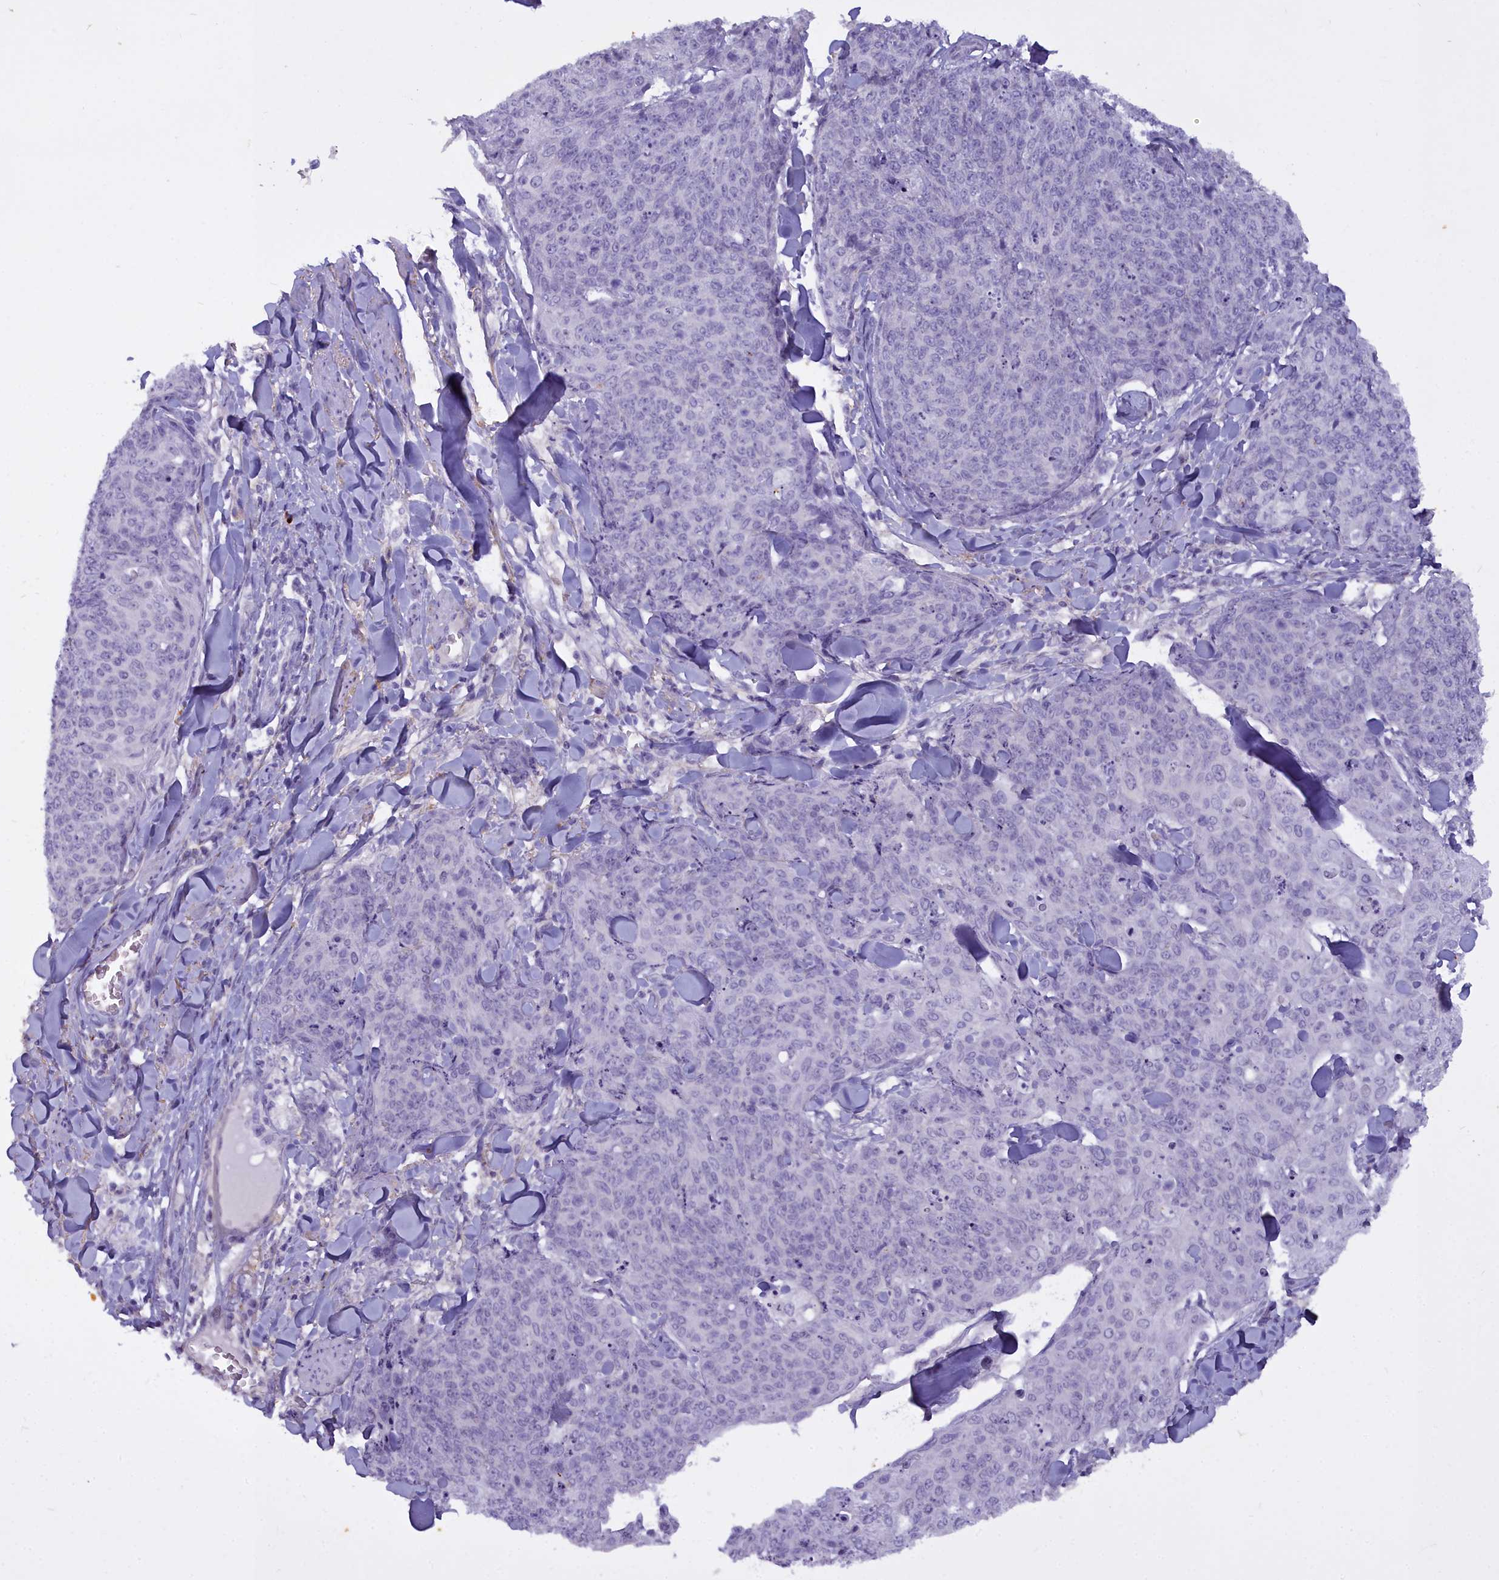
{"staining": {"intensity": "negative", "quantity": "none", "location": "none"}, "tissue": "skin cancer", "cell_type": "Tumor cells", "image_type": "cancer", "snomed": [{"axis": "morphology", "description": "Squamous cell carcinoma, NOS"}, {"axis": "topography", "description": "Skin"}, {"axis": "topography", "description": "Vulva"}], "caption": "An immunohistochemistry (IHC) image of skin squamous cell carcinoma is shown. There is no staining in tumor cells of skin squamous cell carcinoma.", "gene": "OSTN", "patient": {"sex": "female", "age": 85}}